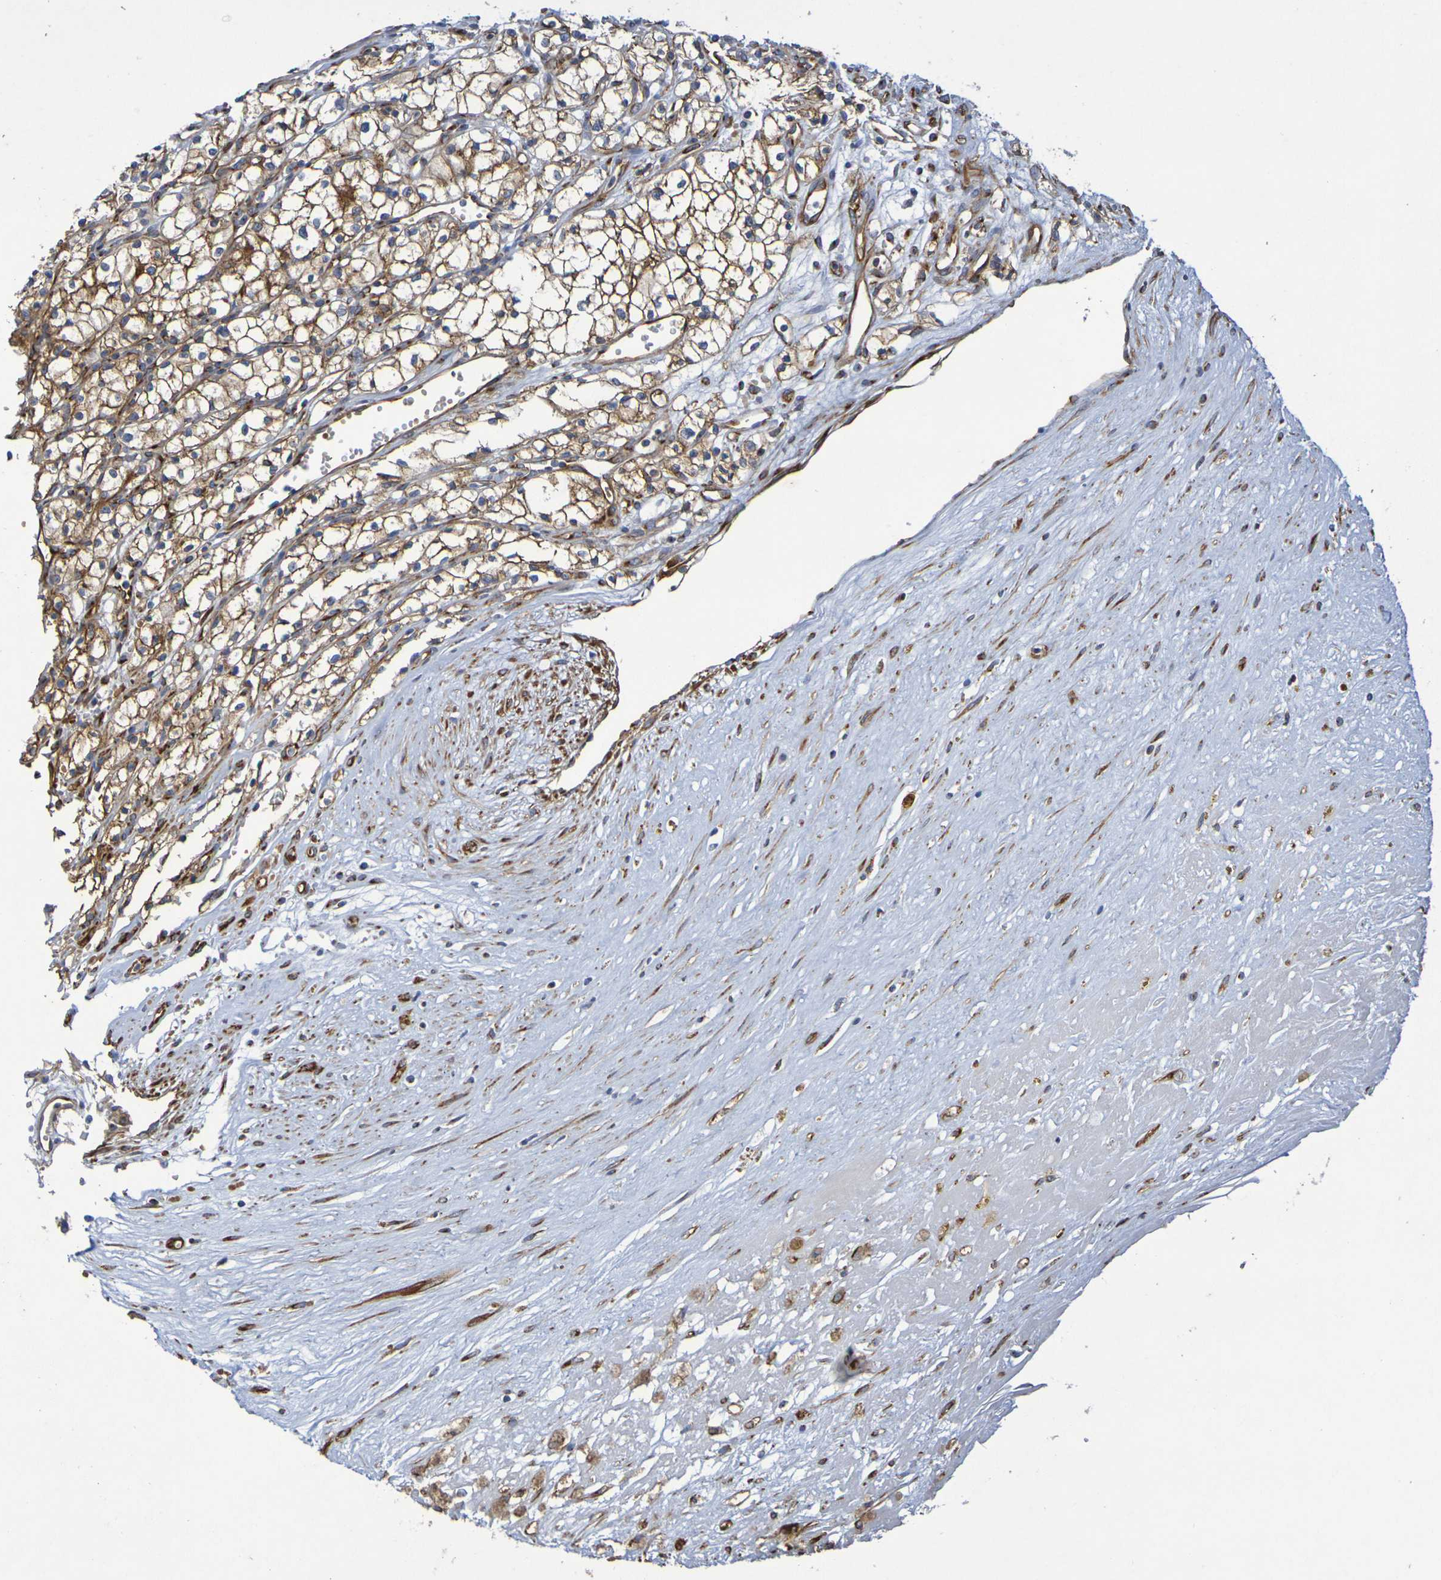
{"staining": {"intensity": "moderate", "quantity": ">75%", "location": "cytoplasmic/membranous"}, "tissue": "renal cancer", "cell_type": "Tumor cells", "image_type": "cancer", "snomed": [{"axis": "morphology", "description": "Normal tissue, NOS"}, {"axis": "morphology", "description": "Adenocarcinoma, NOS"}, {"axis": "topography", "description": "Kidney"}], "caption": "Renal cancer was stained to show a protein in brown. There is medium levels of moderate cytoplasmic/membranous staining in approximately >75% of tumor cells.", "gene": "DCP2", "patient": {"sex": "male", "age": 59}}